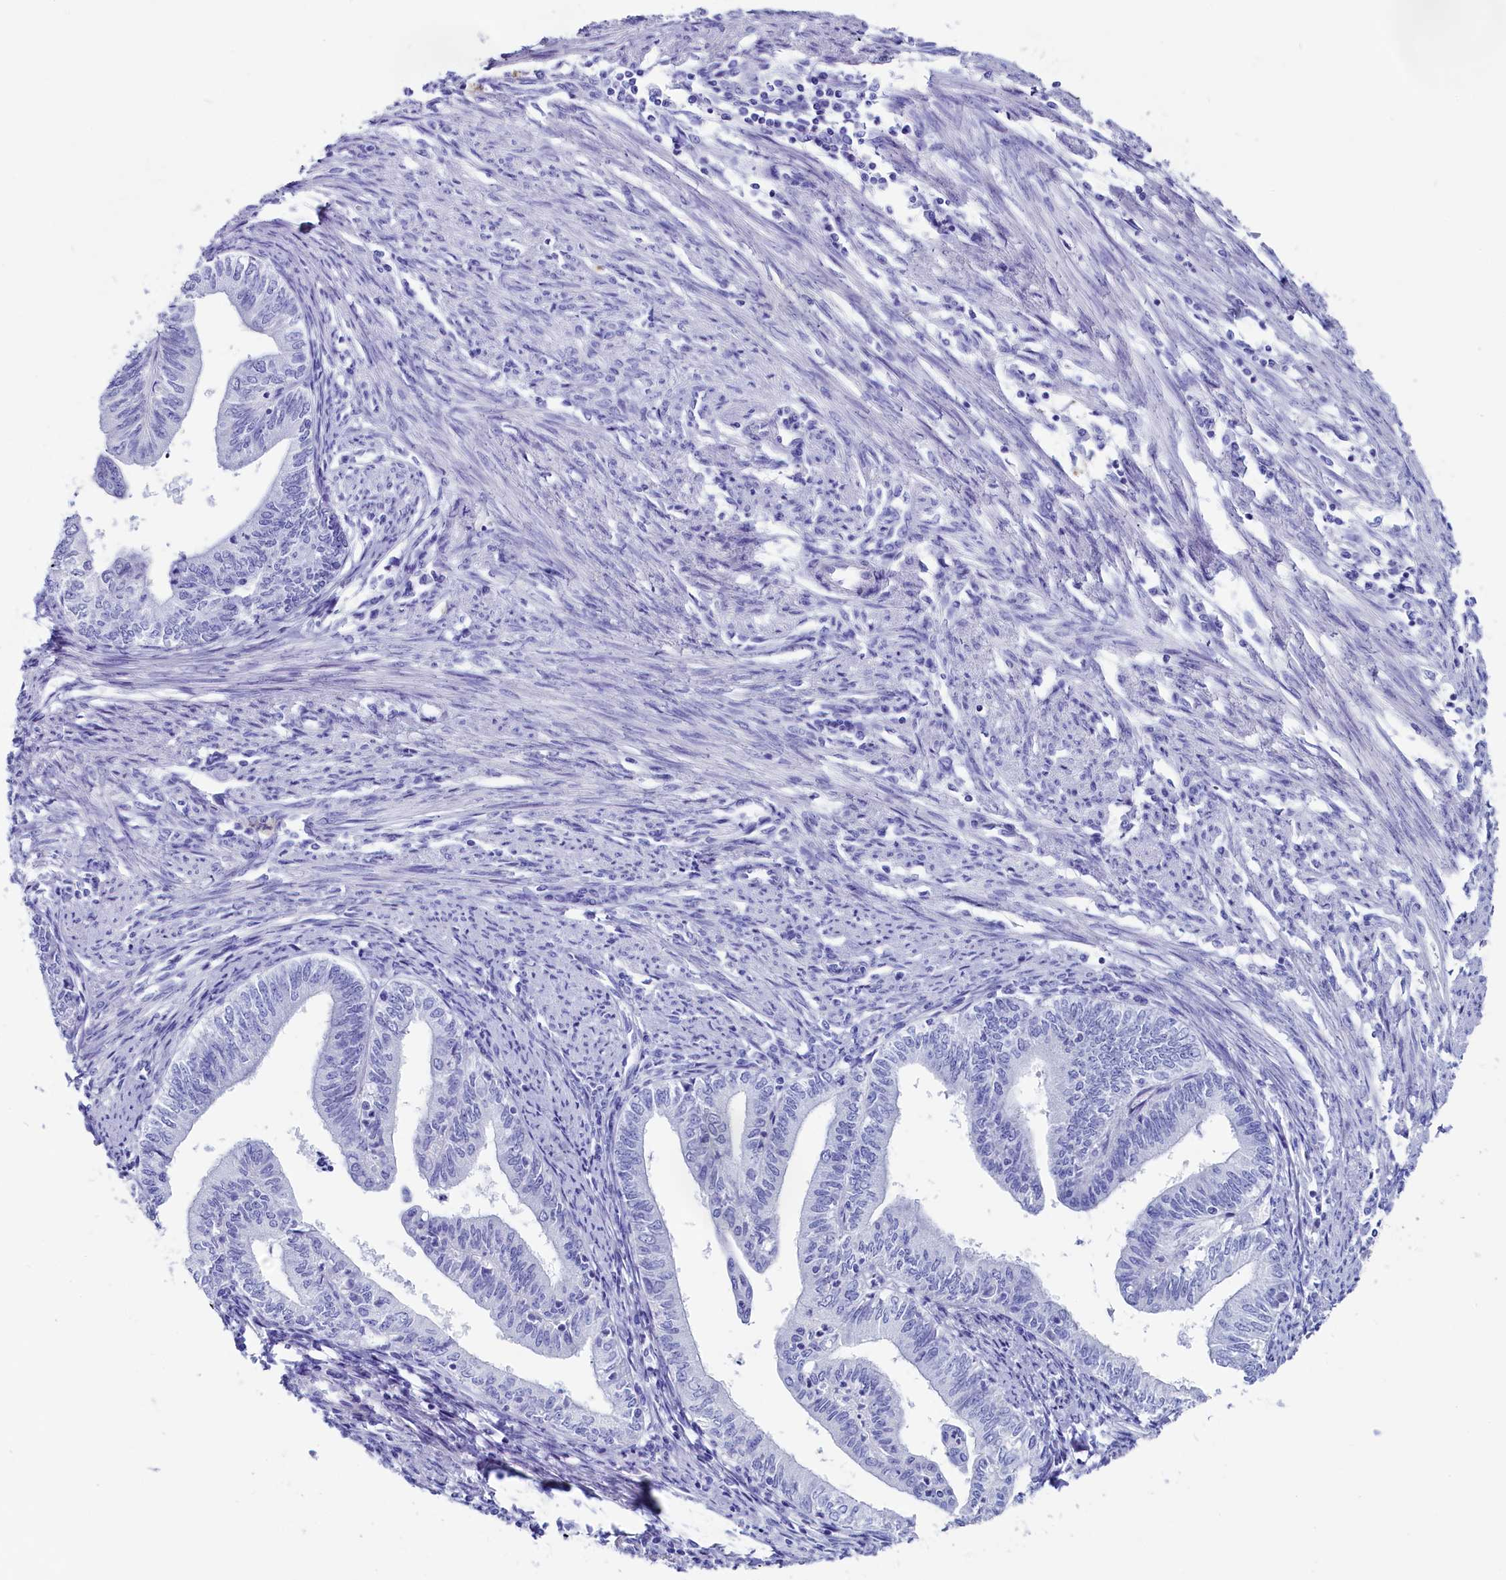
{"staining": {"intensity": "negative", "quantity": "none", "location": "none"}, "tissue": "endometrial cancer", "cell_type": "Tumor cells", "image_type": "cancer", "snomed": [{"axis": "morphology", "description": "Adenocarcinoma, NOS"}, {"axis": "topography", "description": "Endometrium"}], "caption": "Tumor cells show no significant expression in endometrial cancer (adenocarcinoma). (Stains: DAB (3,3'-diaminobenzidine) immunohistochemistry with hematoxylin counter stain, Microscopy: brightfield microscopy at high magnification).", "gene": "ANKRD29", "patient": {"sex": "female", "age": 66}}